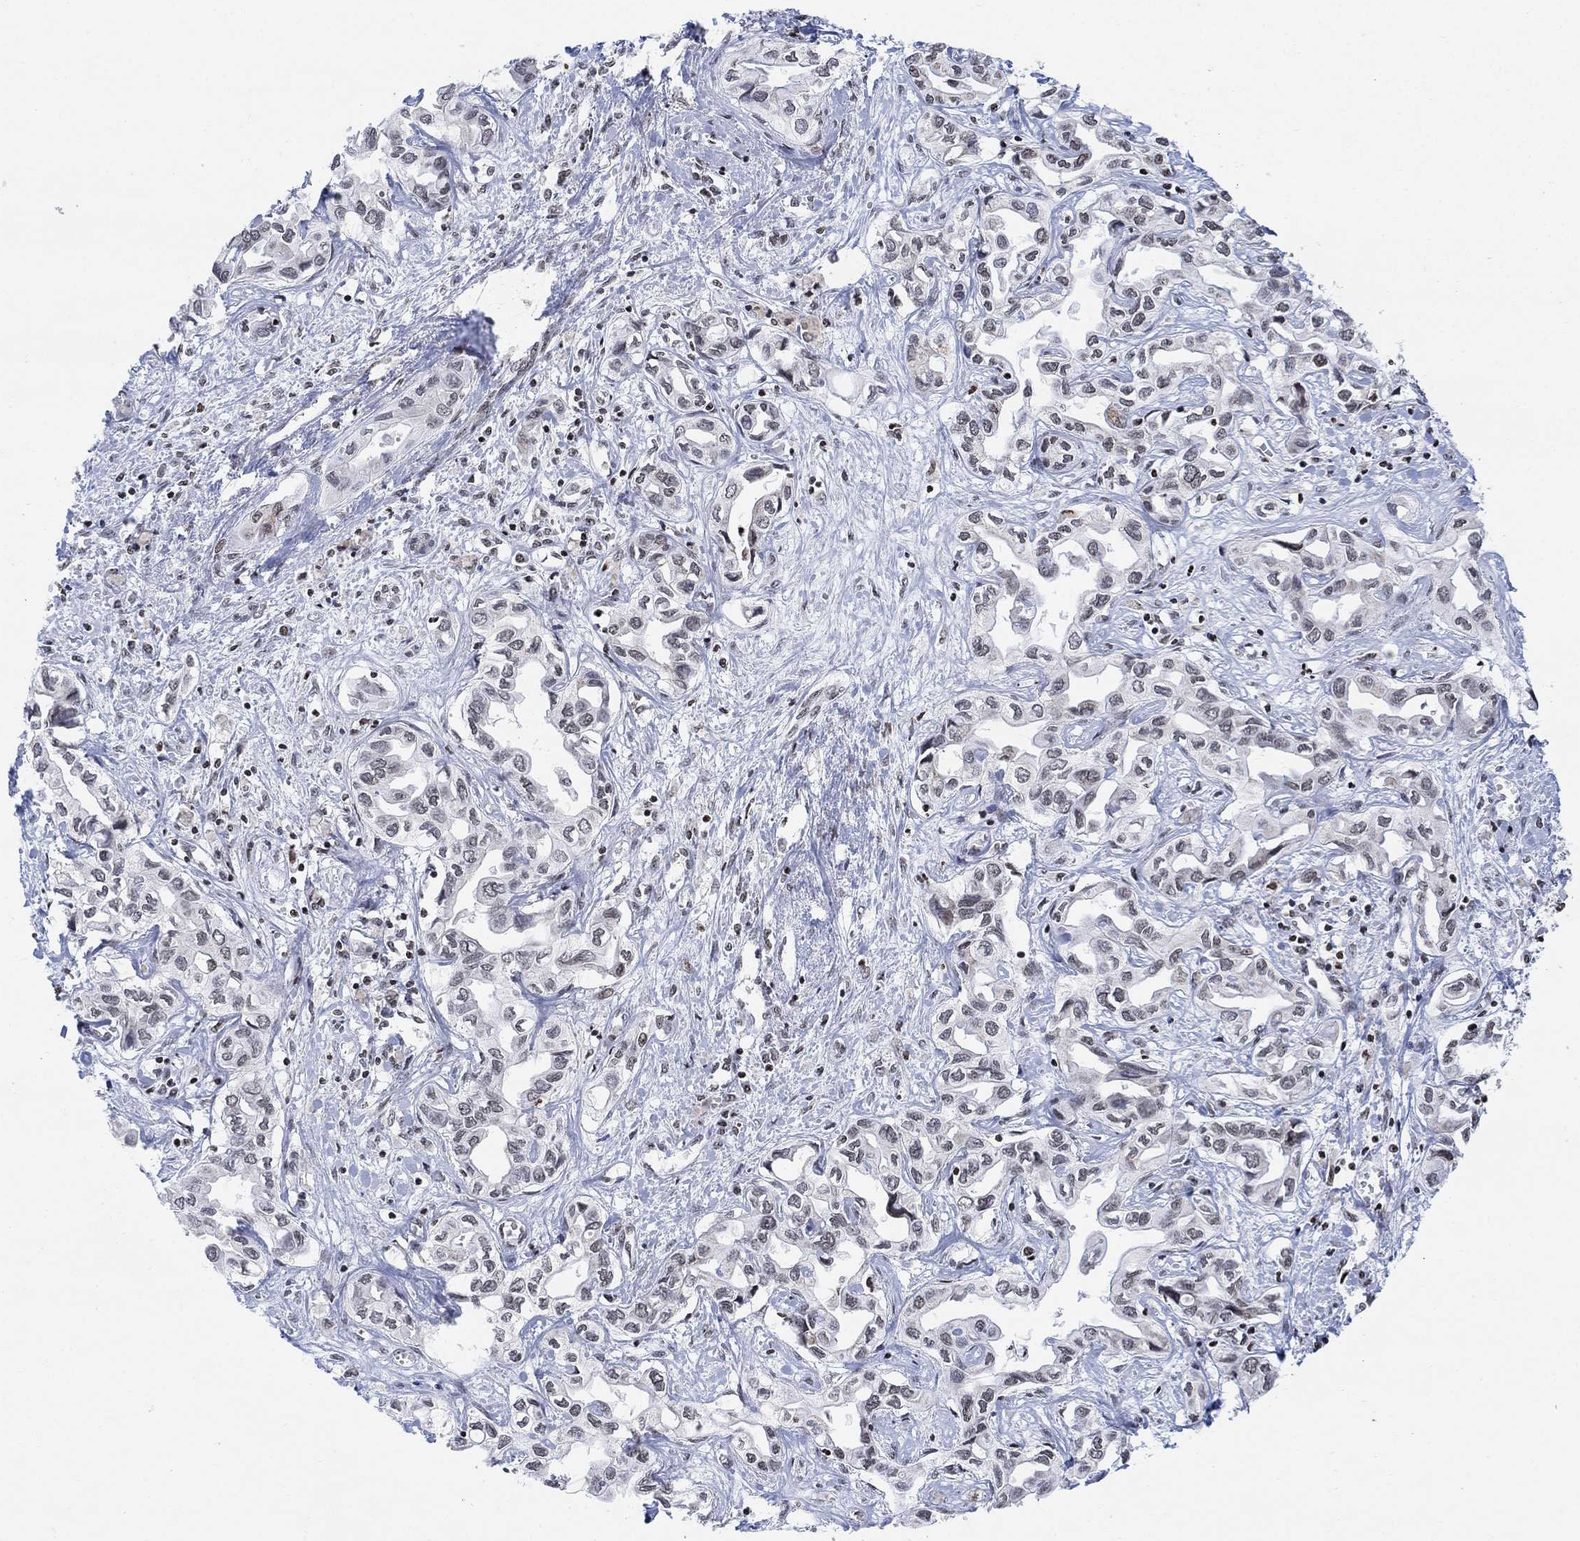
{"staining": {"intensity": "negative", "quantity": "none", "location": "none"}, "tissue": "liver cancer", "cell_type": "Tumor cells", "image_type": "cancer", "snomed": [{"axis": "morphology", "description": "Cholangiocarcinoma"}, {"axis": "topography", "description": "Liver"}], "caption": "High power microscopy image of an immunohistochemistry (IHC) image of cholangiocarcinoma (liver), revealing no significant staining in tumor cells.", "gene": "ABHD14A", "patient": {"sex": "female", "age": 64}}